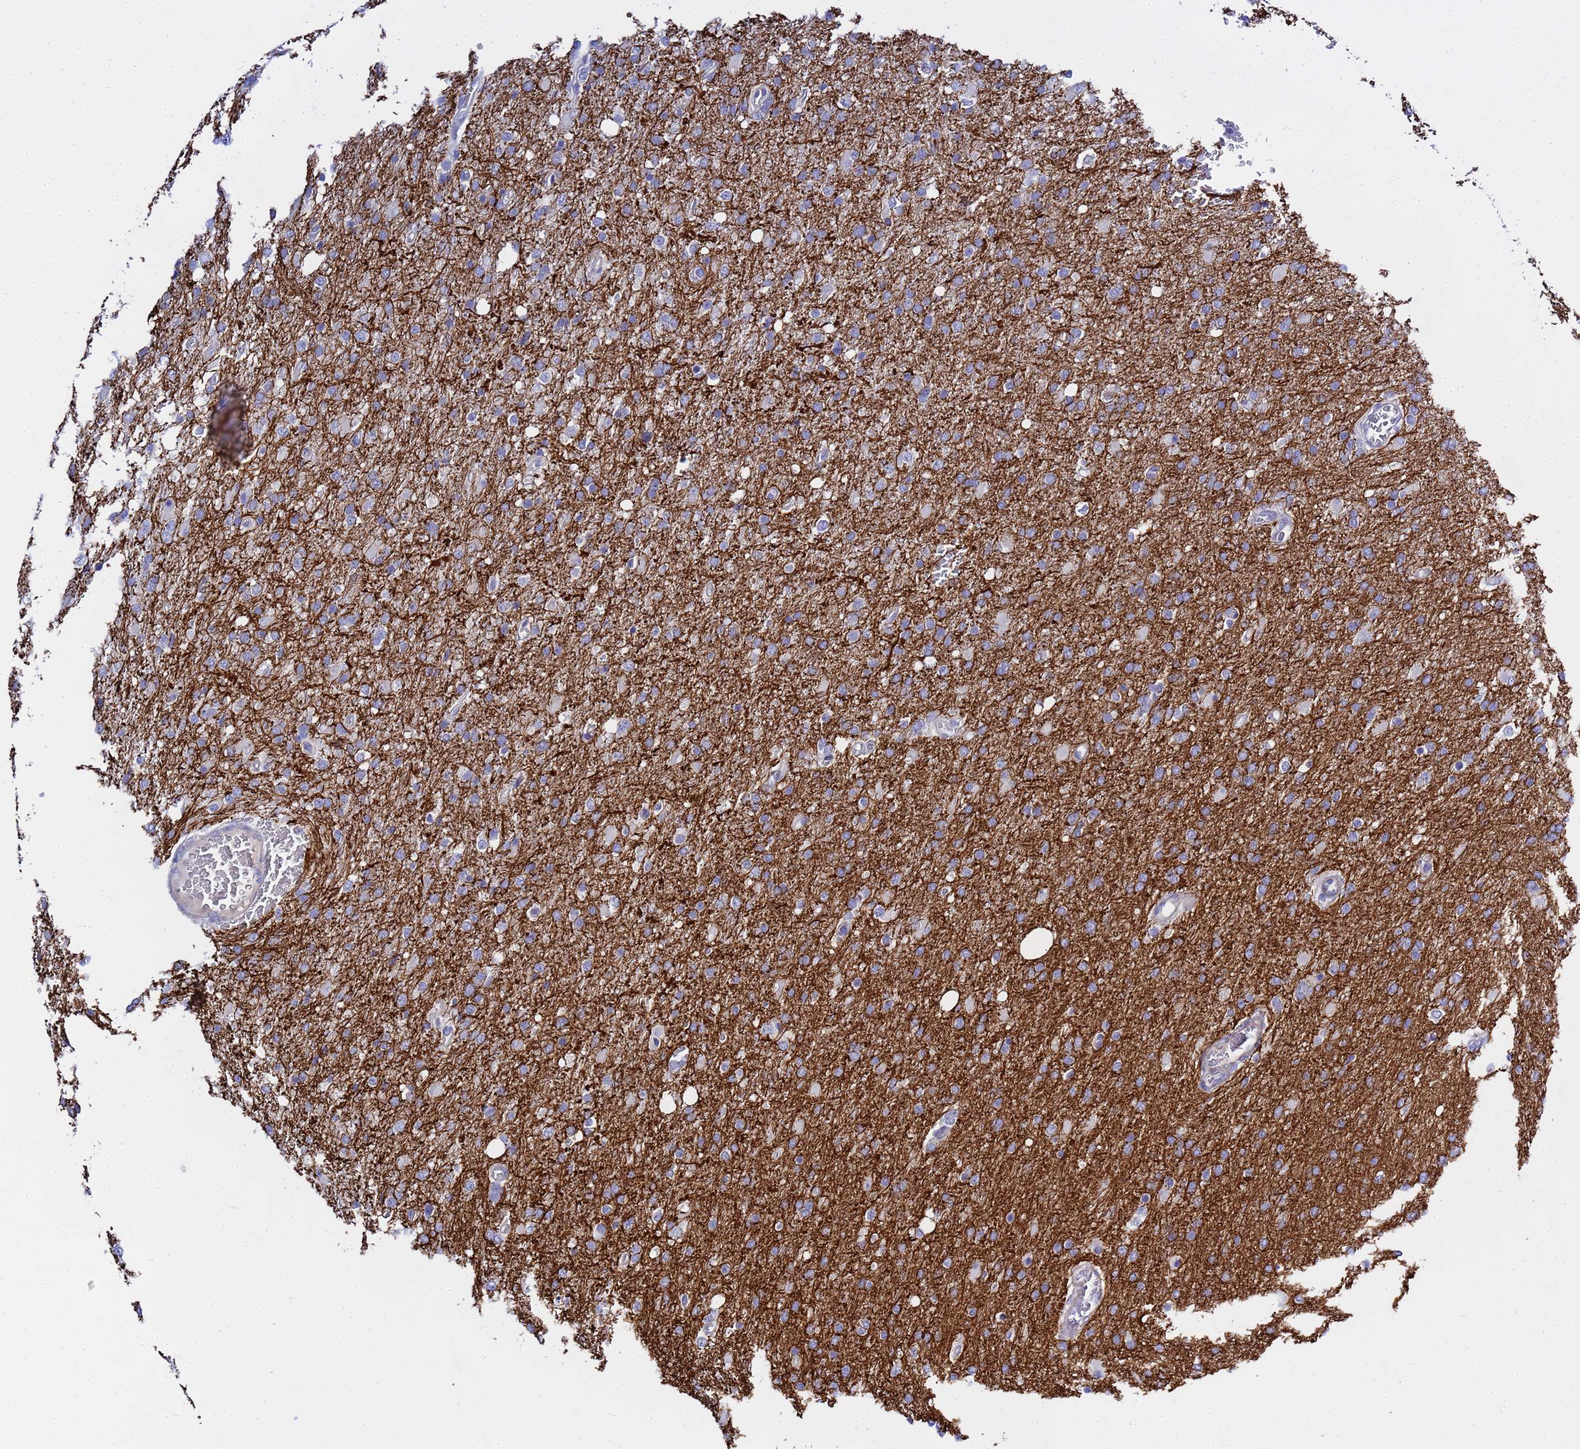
{"staining": {"intensity": "negative", "quantity": "none", "location": "none"}, "tissue": "glioma", "cell_type": "Tumor cells", "image_type": "cancer", "snomed": [{"axis": "morphology", "description": "Glioma, malignant, High grade"}, {"axis": "topography", "description": "Brain"}], "caption": "Human glioma stained for a protein using immunohistochemistry (IHC) demonstrates no staining in tumor cells.", "gene": "USP18", "patient": {"sex": "female", "age": 74}}